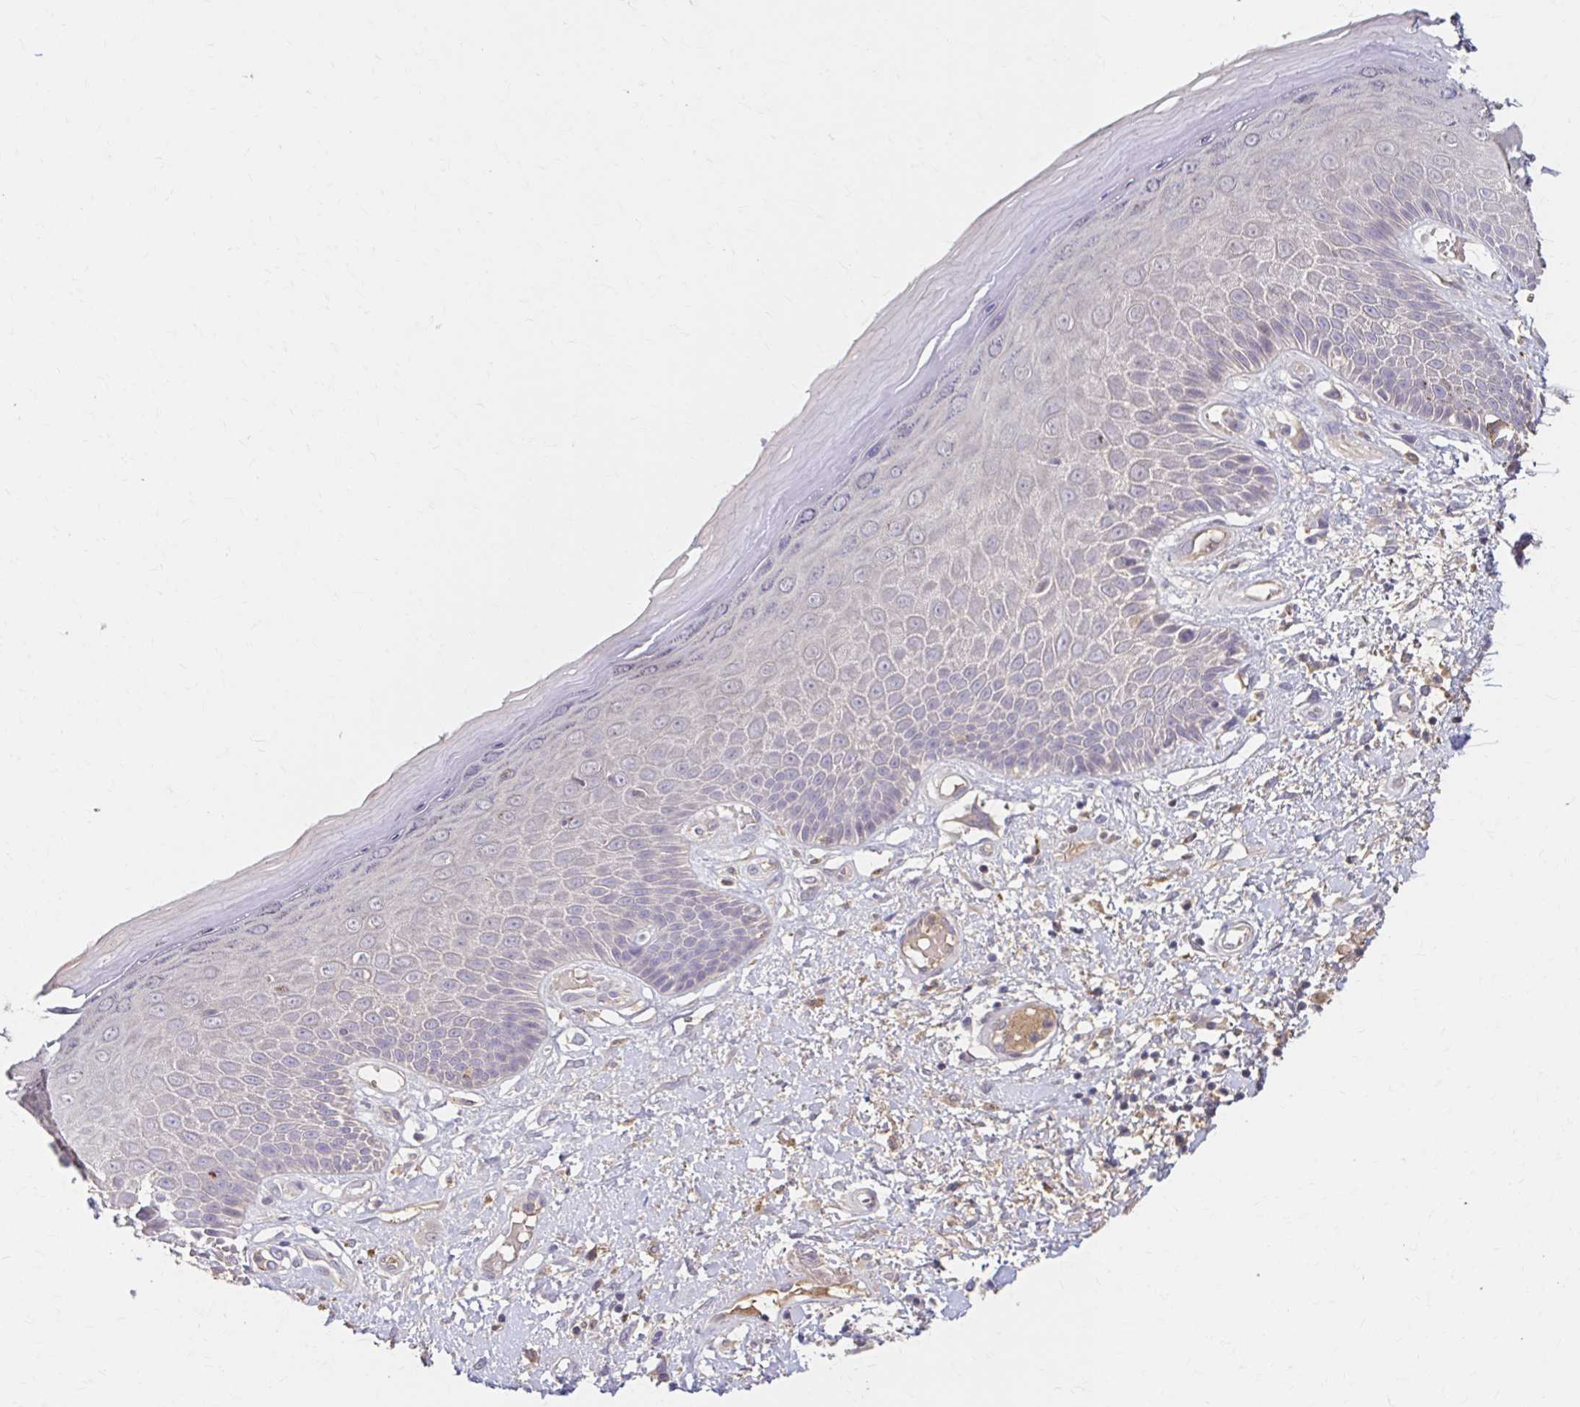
{"staining": {"intensity": "negative", "quantity": "none", "location": "none"}, "tissue": "skin", "cell_type": "Epidermal cells", "image_type": "normal", "snomed": [{"axis": "morphology", "description": "Normal tissue, NOS"}, {"axis": "topography", "description": "Anal"}, {"axis": "topography", "description": "Peripheral nerve tissue"}], "caption": "Histopathology image shows no protein positivity in epidermal cells of unremarkable skin.", "gene": "HMGCS2", "patient": {"sex": "male", "age": 78}}